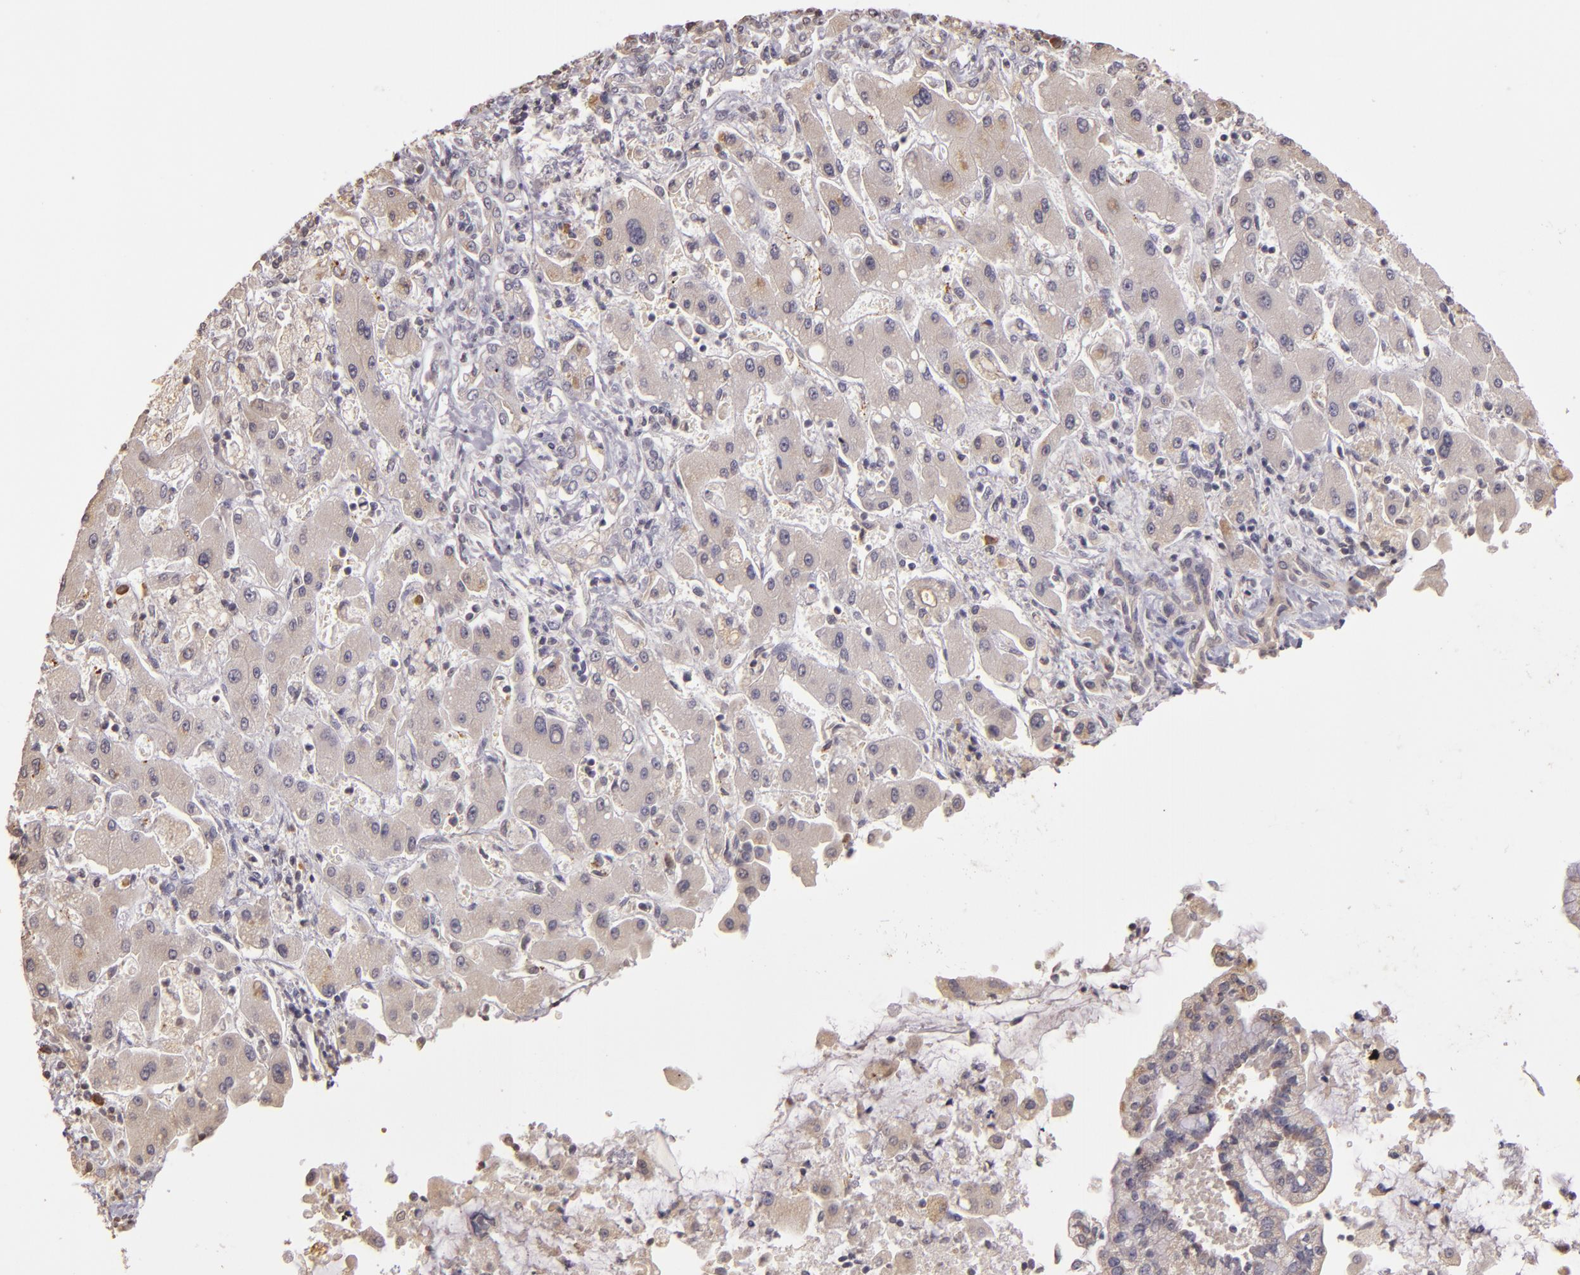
{"staining": {"intensity": "weak", "quantity": ">75%", "location": "cytoplasmic/membranous"}, "tissue": "liver cancer", "cell_type": "Tumor cells", "image_type": "cancer", "snomed": [{"axis": "morphology", "description": "Cholangiocarcinoma"}, {"axis": "topography", "description": "Liver"}], "caption": "Cholangiocarcinoma (liver) stained for a protein (brown) reveals weak cytoplasmic/membranous positive expression in approximately >75% of tumor cells.", "gene": "ABL1", "patient": {"sex": "male", "age": 50}}